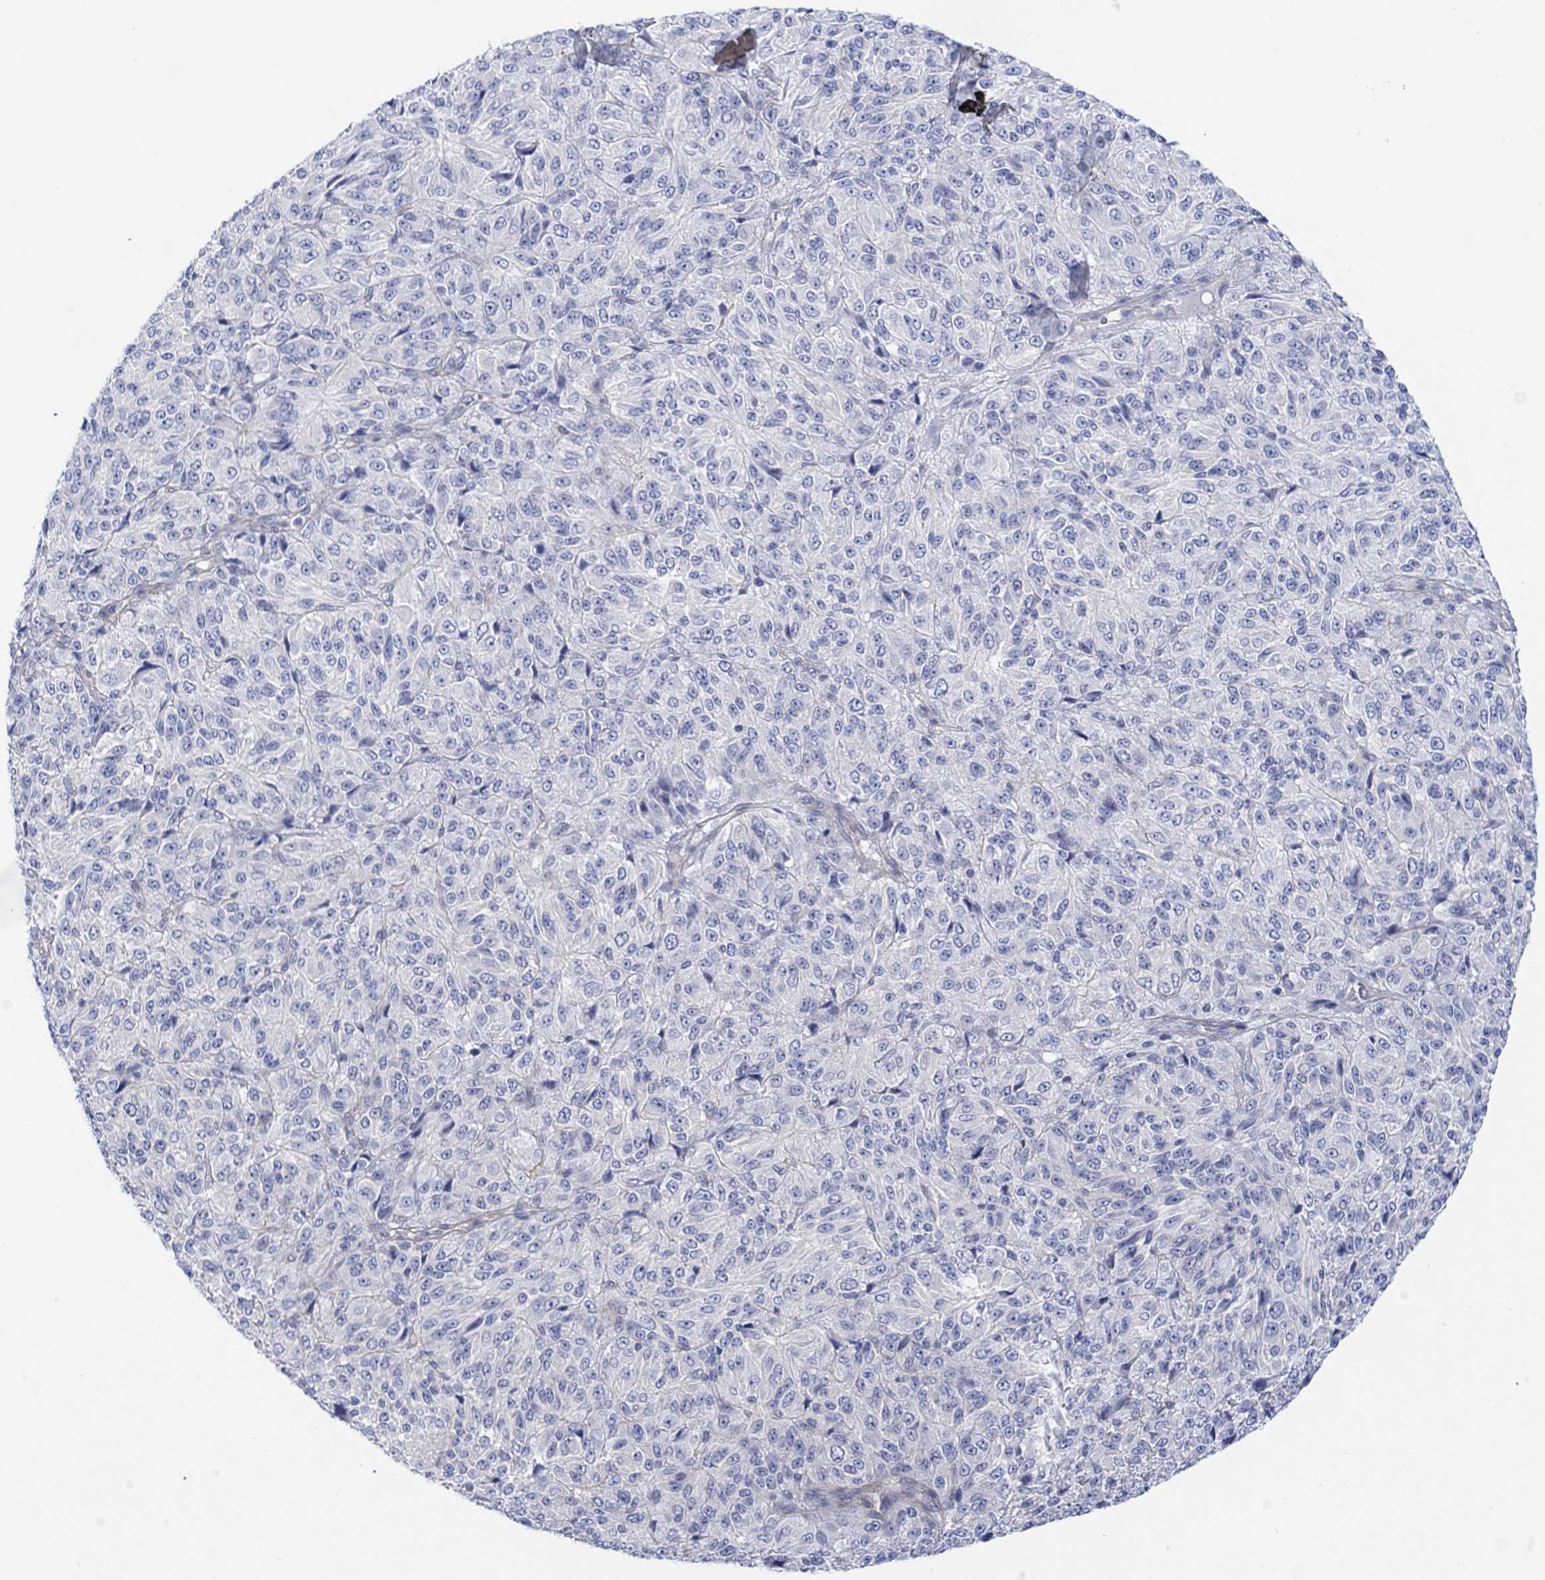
{"staining": {"intensity": "negative", "quantity": "none", "location": "none"}, "tissue": "melanoma", "cell_type": "Tumor cells", "image_type": "cancer", "snomed": [{"axis": "morphology", "description": "Malignant melanoma, Metastatic site"}, {"axis": "topography", "description": "Brain"}], "caption": "Immunohistochemistry image of neoplastic tissue: human malignant melanoma (metastatic site) stained with DAB (3,3'-diaminobenzidine) displays no significant protein positivity in tumor cells. The staining was performed using DAB to visualize the protein expression in brown, while the nuclei were stained in blue with hematoxylin (Magnification: 20x).", "gene": "TLDC2", "patient": {"sex": "female", "age": 56}}